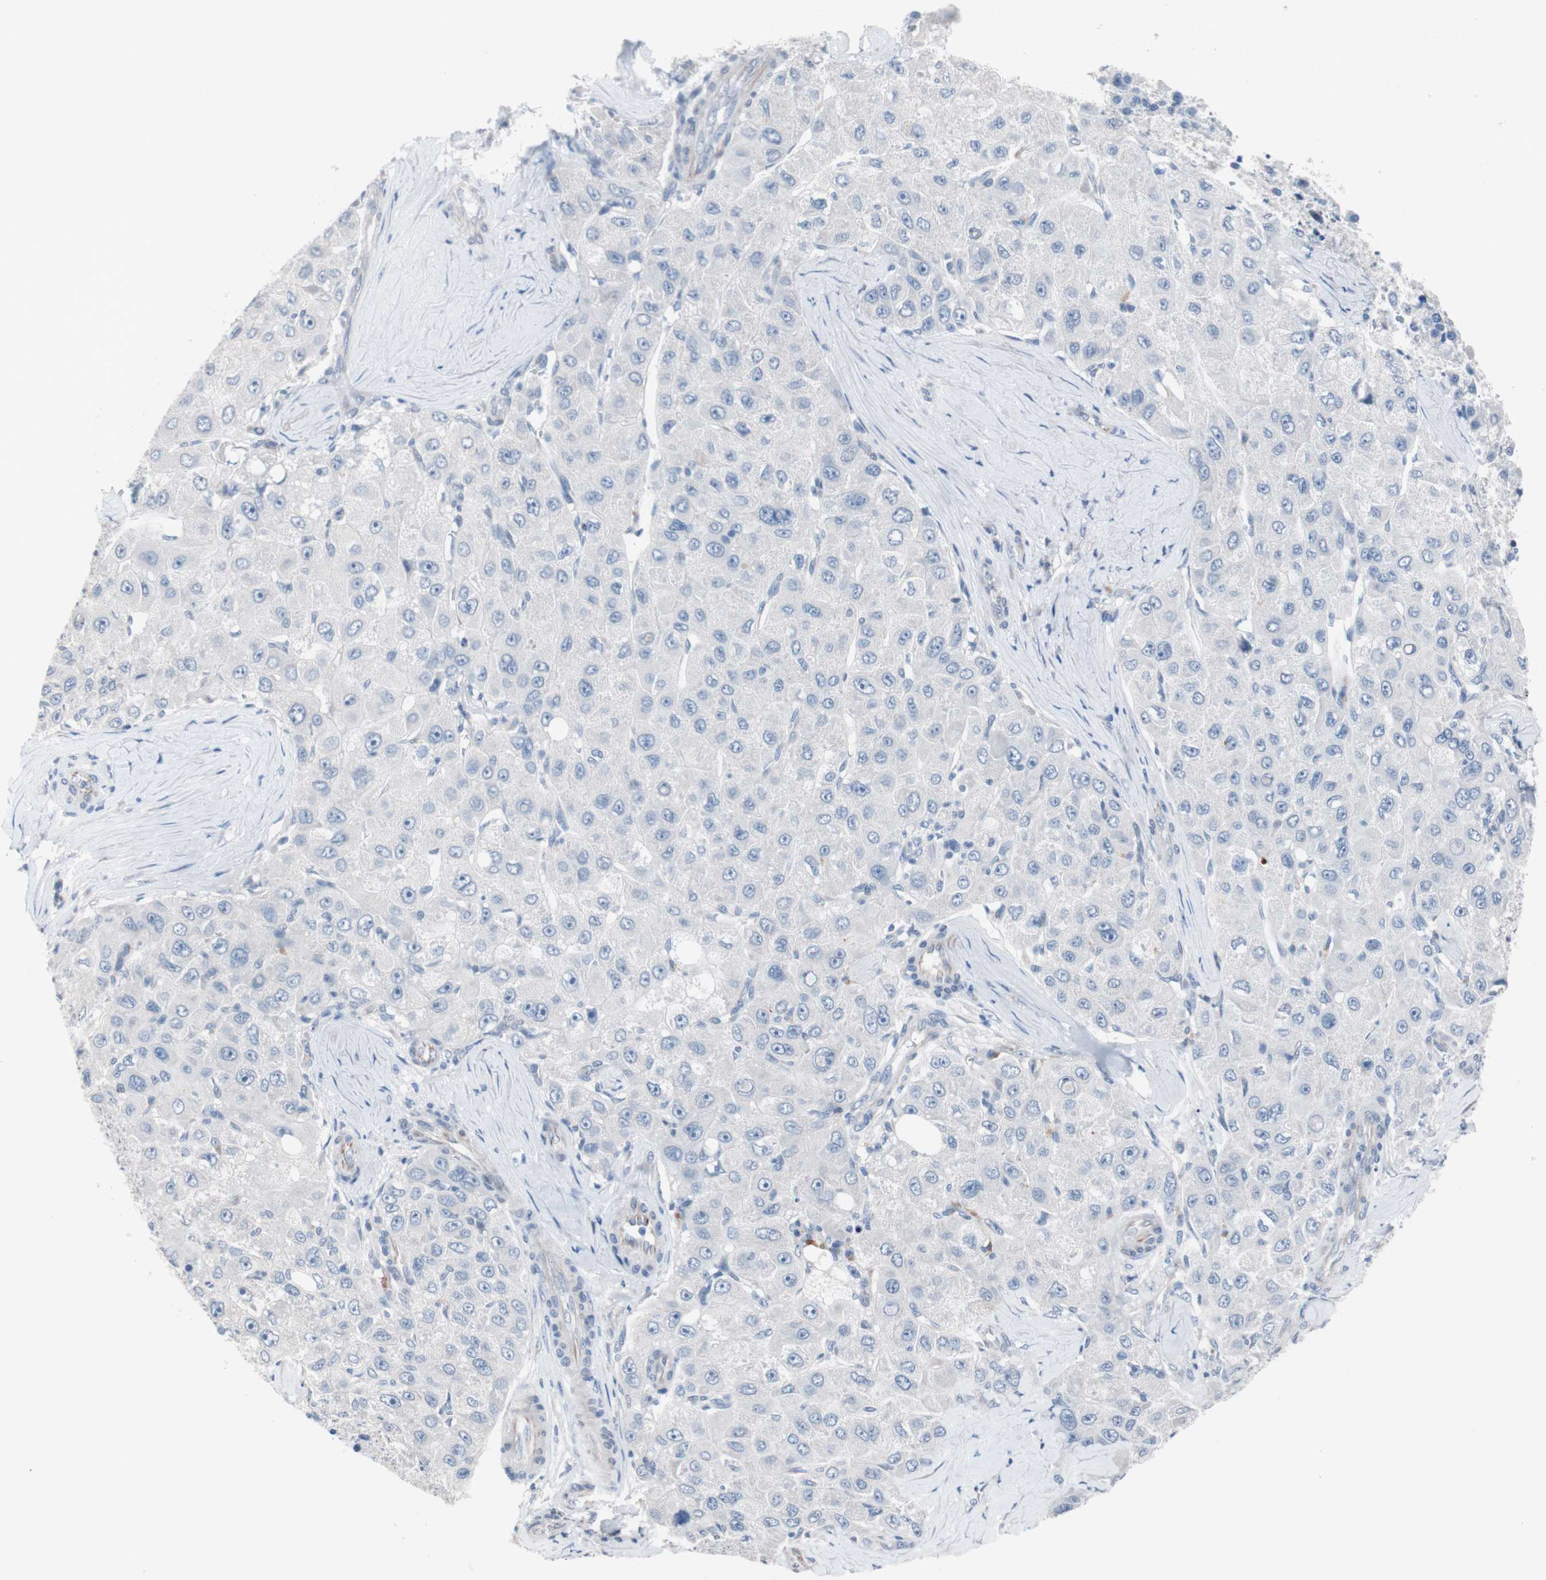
{"staining": {"intensity": "negative", "quantity": "none", "location": "none"}, "tissue": "liver cancer", "cell_type": "Tumor cells", "image_type": "cancer", "snomed": [{"axis": "morphology", "description": "Carcinoma, Hepatocellular, NOS"}, {"axis": "topography", "description": "Liver"}], "caption": "Protein analysis of liver hepatocellular carcinoma reveals no significant staining in tumor cells.", "gene": "ULBP1", "patient": {"sex": "male", "age": 80}}